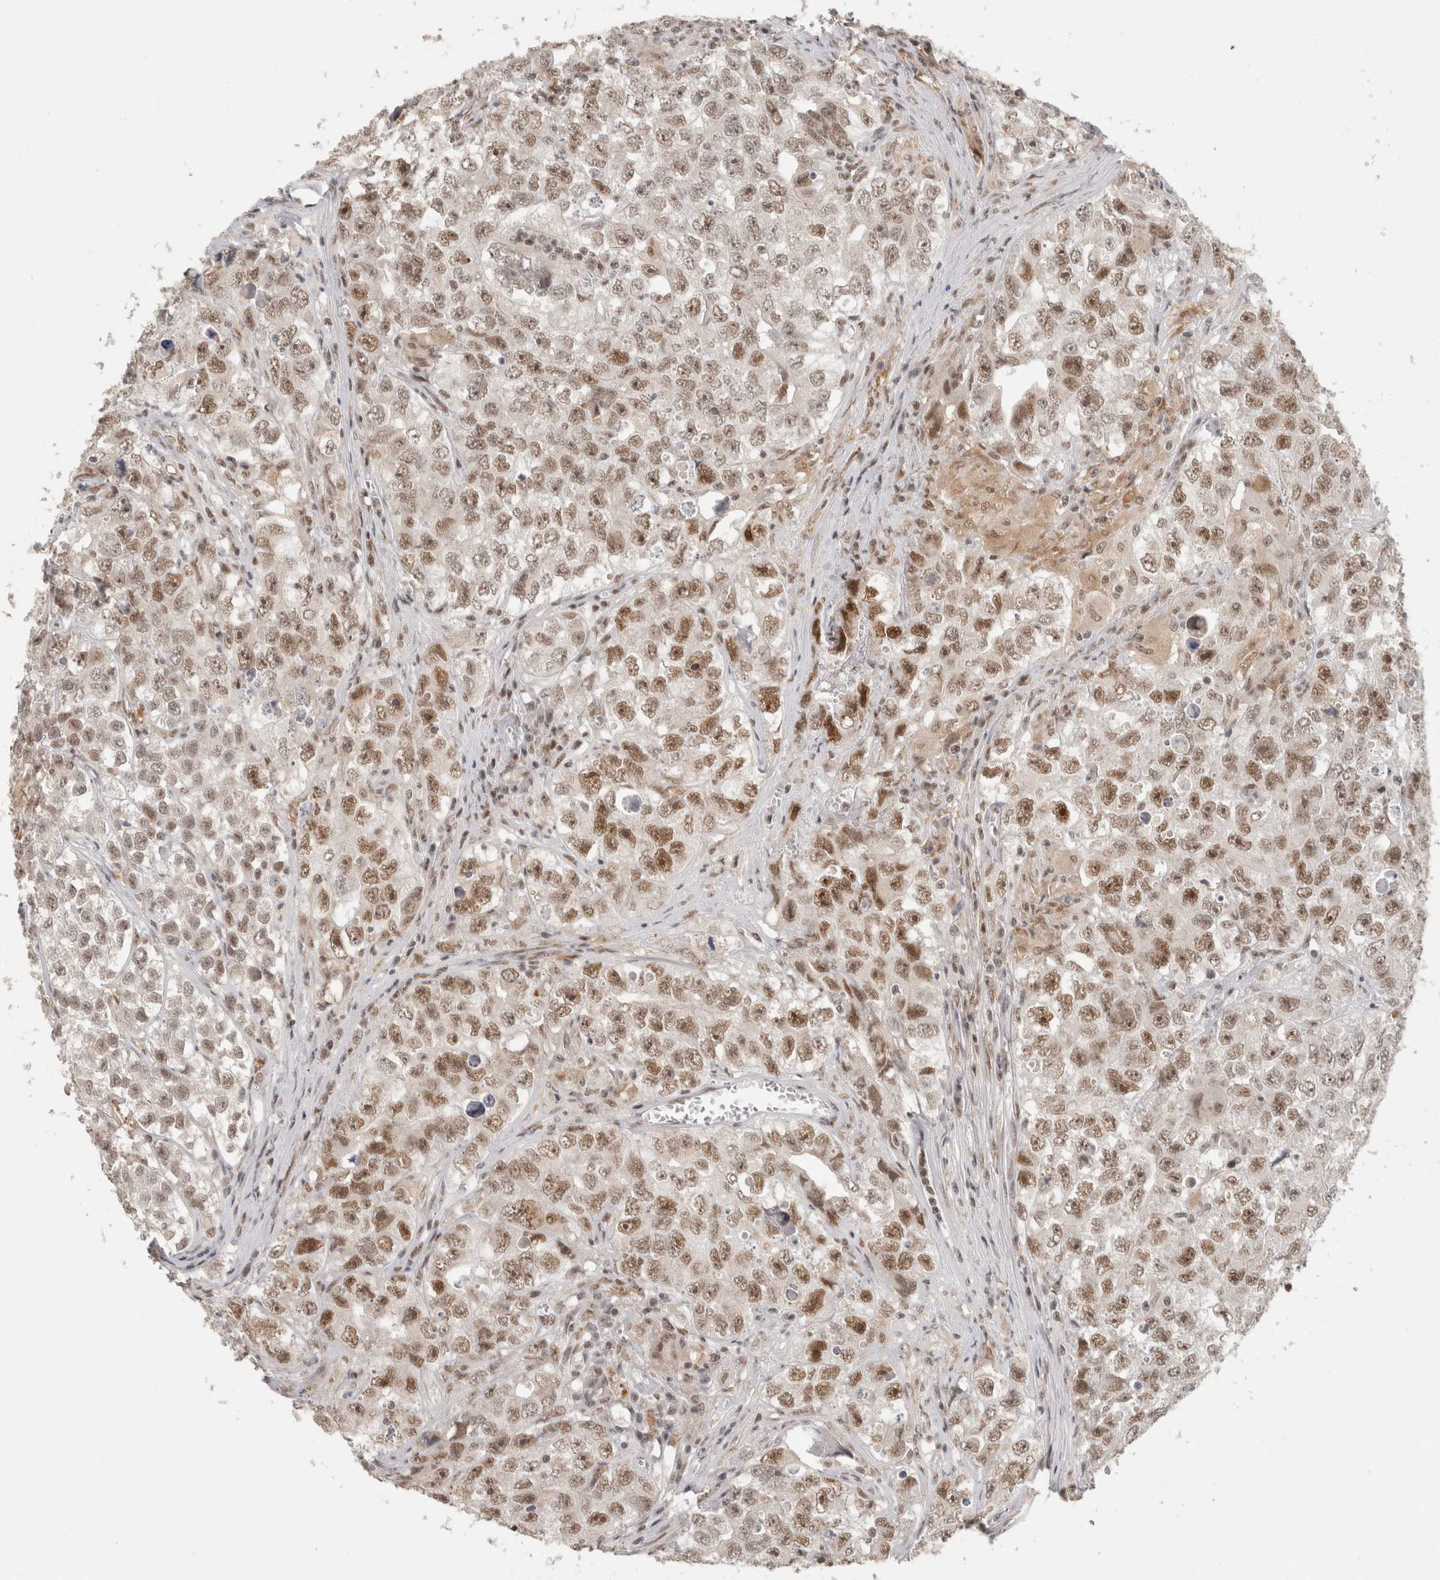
{"staining": {"intensity": "moderate", "quantity": ">75%", "location": "nuclear"}, "tissue": "testis cancer", "cell_type": "Tumor cells", "image_type": "cancer", "snomed": [{"axis": "morphology", "description": "Seminoma, NOS"}, {"axis": "morphology", "description": "Carcinoma, Embryonal, NOS"}, {"axis": "topography", "description": "Testis"}], "caption": "Tumor cells display medium levels of moderate nuclear positivity in about >75% of cells in human testis cancer. (Stains: DAB (3,3'-diaminobenzidine) in brown, nuclei in blue, Microscopy: brightfield microscopy at high magnification).", "gene": "ZNF830", "patient": {"sex": "male", "age": 43}}